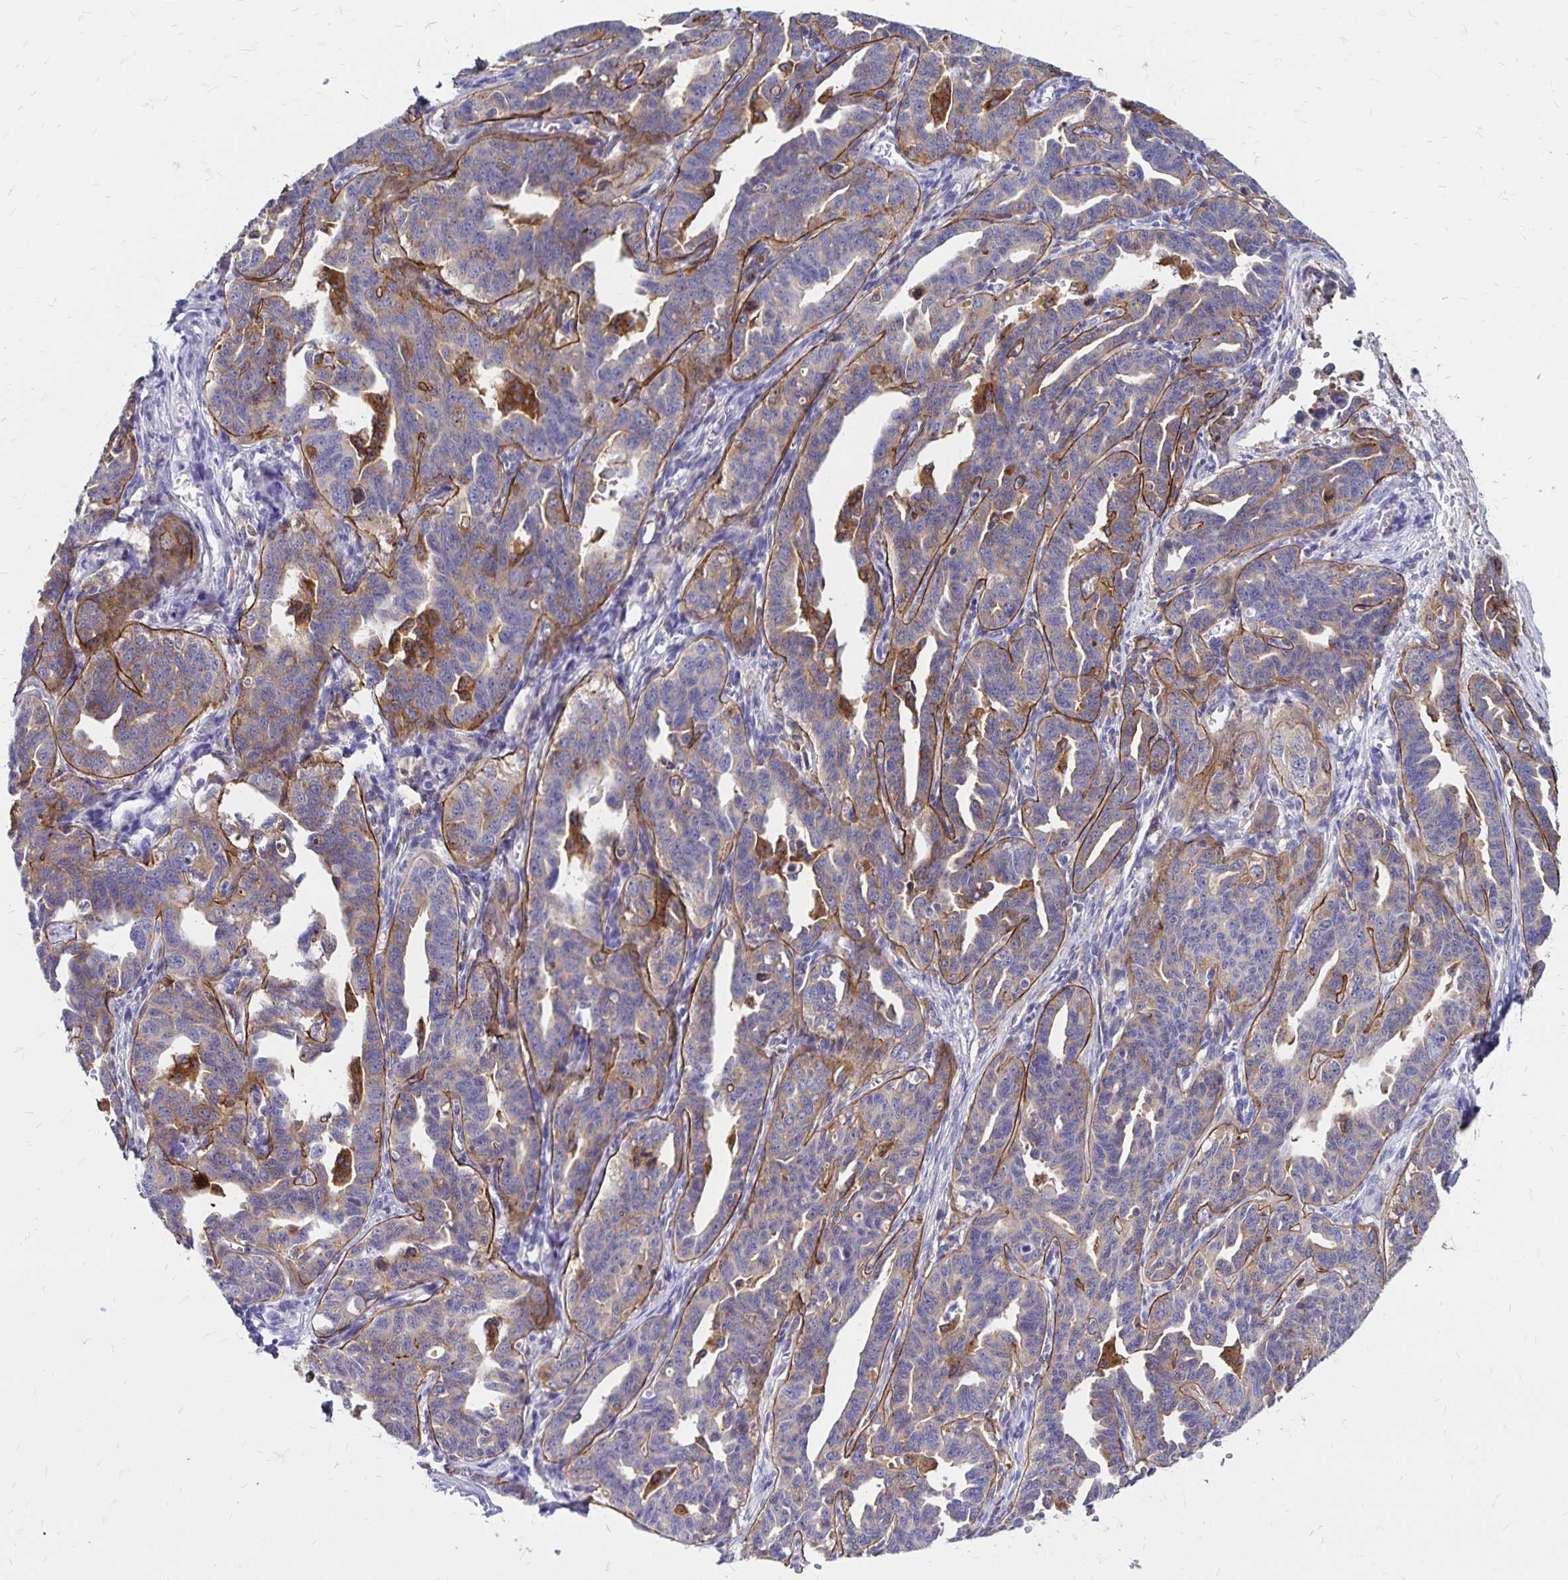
{"staining": {"intensity": "moderate", "quantity": "<25%", "location": "cytoplasmic/membranous"}, "tissue": "ovarian cancer", "cell_type": "Tumor cells", "image_type": "cancer", "snomed": [{"axis": "morphology", "description": "Cystadenocarcinoma, serous, NOS"}, {"axis": "topography", "description": "Ovary"}], "caption": "Immunohistochemistry micrograph of human serous cystadenocarcinoma (ovarian) stained for a protein (brown), which displays low levels of moderate cytoplasmic/membranous positivity in about <25% of tumor cells.", "gene": "TNS3", "patient": {"sex": "female", "age": 69}}